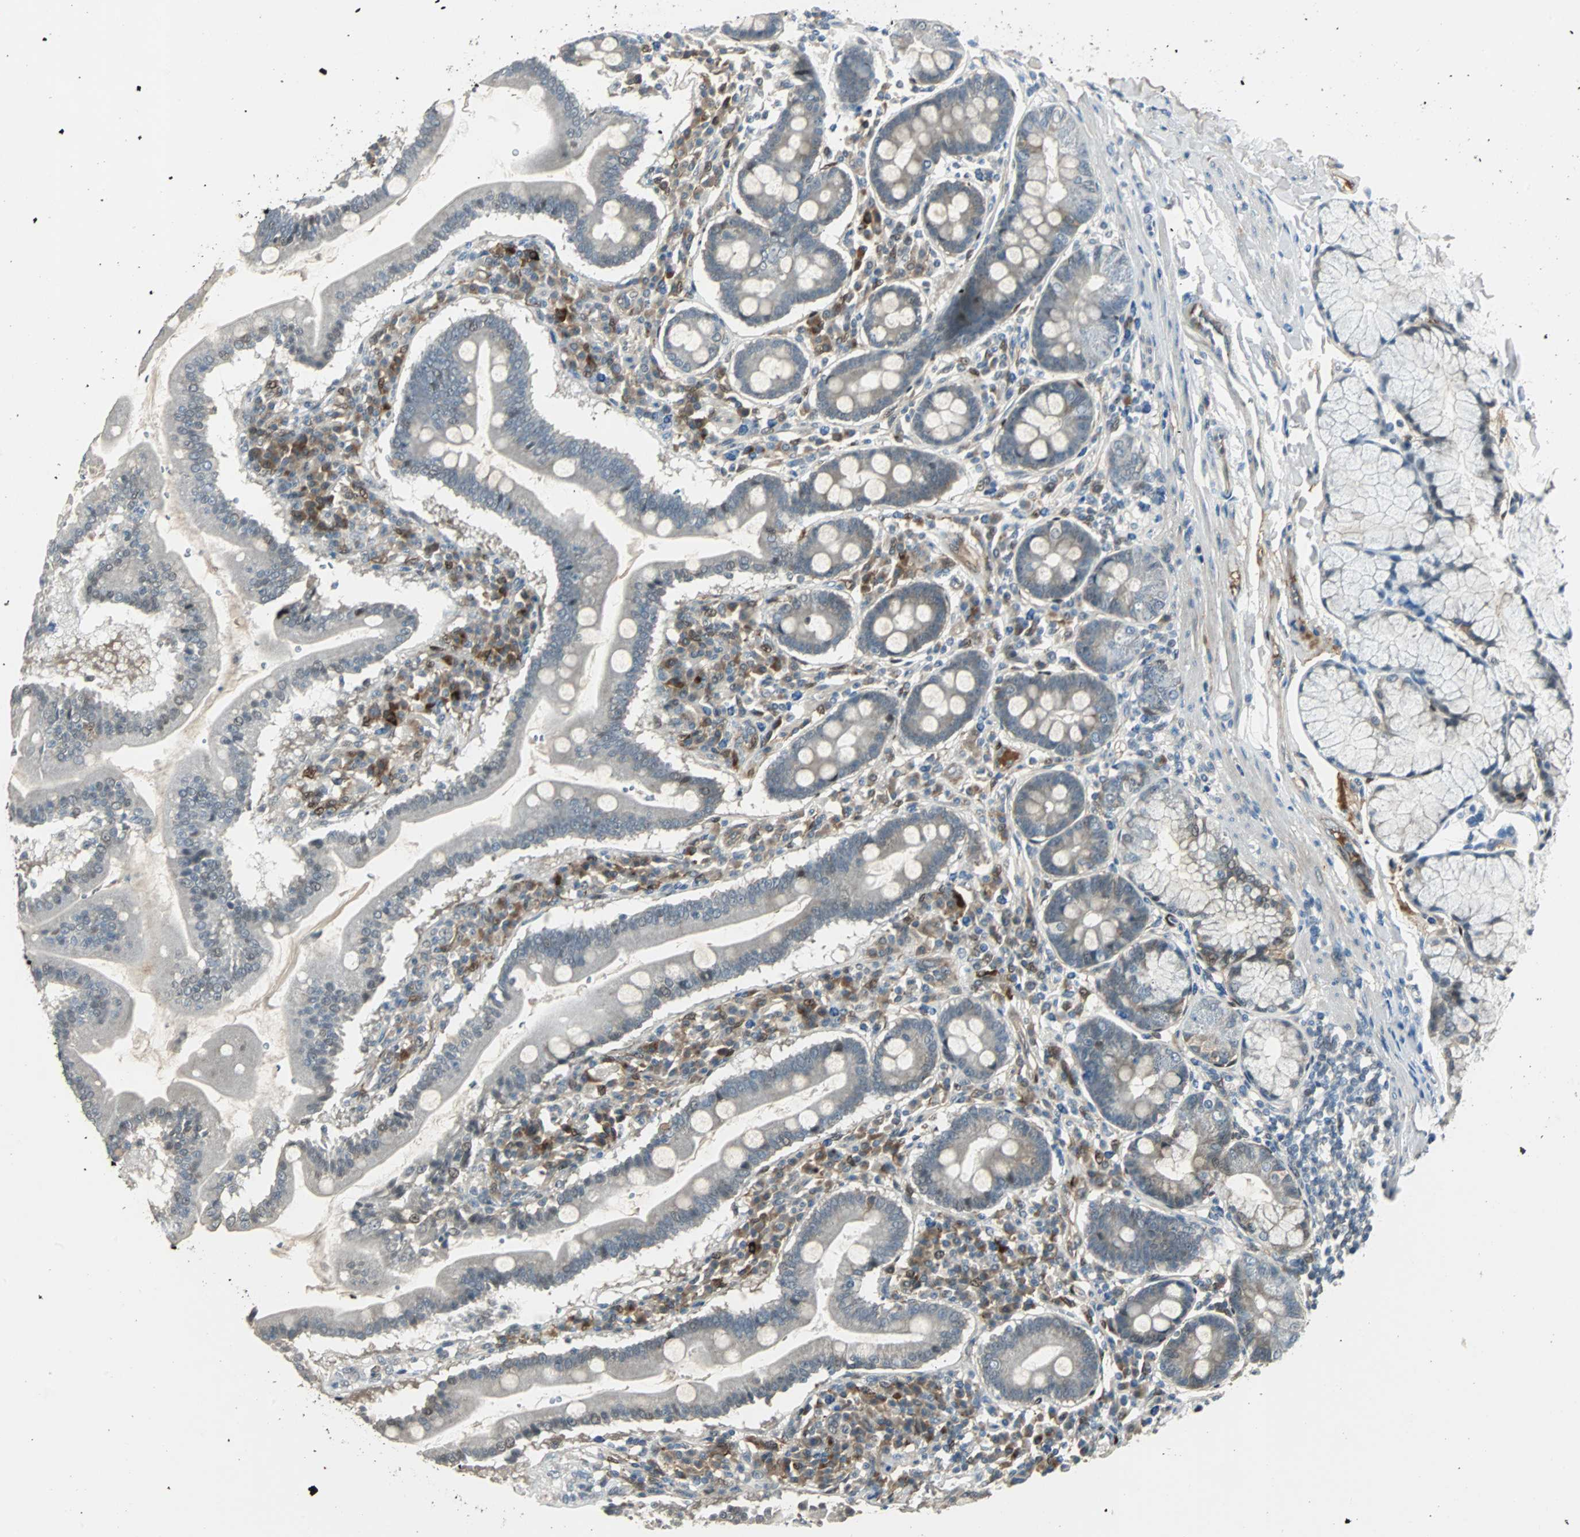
{"staining": {"intensity": "moderate", "quantity": "<25%", "location": "cytoplasmic/membranous,nuclear"}, "tissue": "duodenum", "cell_type": "Glandular cells", "image_type": "normal", "snomed": [{"axis": "morphology", "description": "Normal tissue, NOS"}, {"axis": "topography", "description": "Duodenum"}], "caption": "Duodenum was stained to show a protein in brown. There is low levels of moderate cytoplasmic/membranous,nuclear staining in about <25% of glandular cells. (DAB IHC with brightfield microscopy, high magnification).", "gene": "FHL2", "patient": {"sex": "male", "age": 50}}